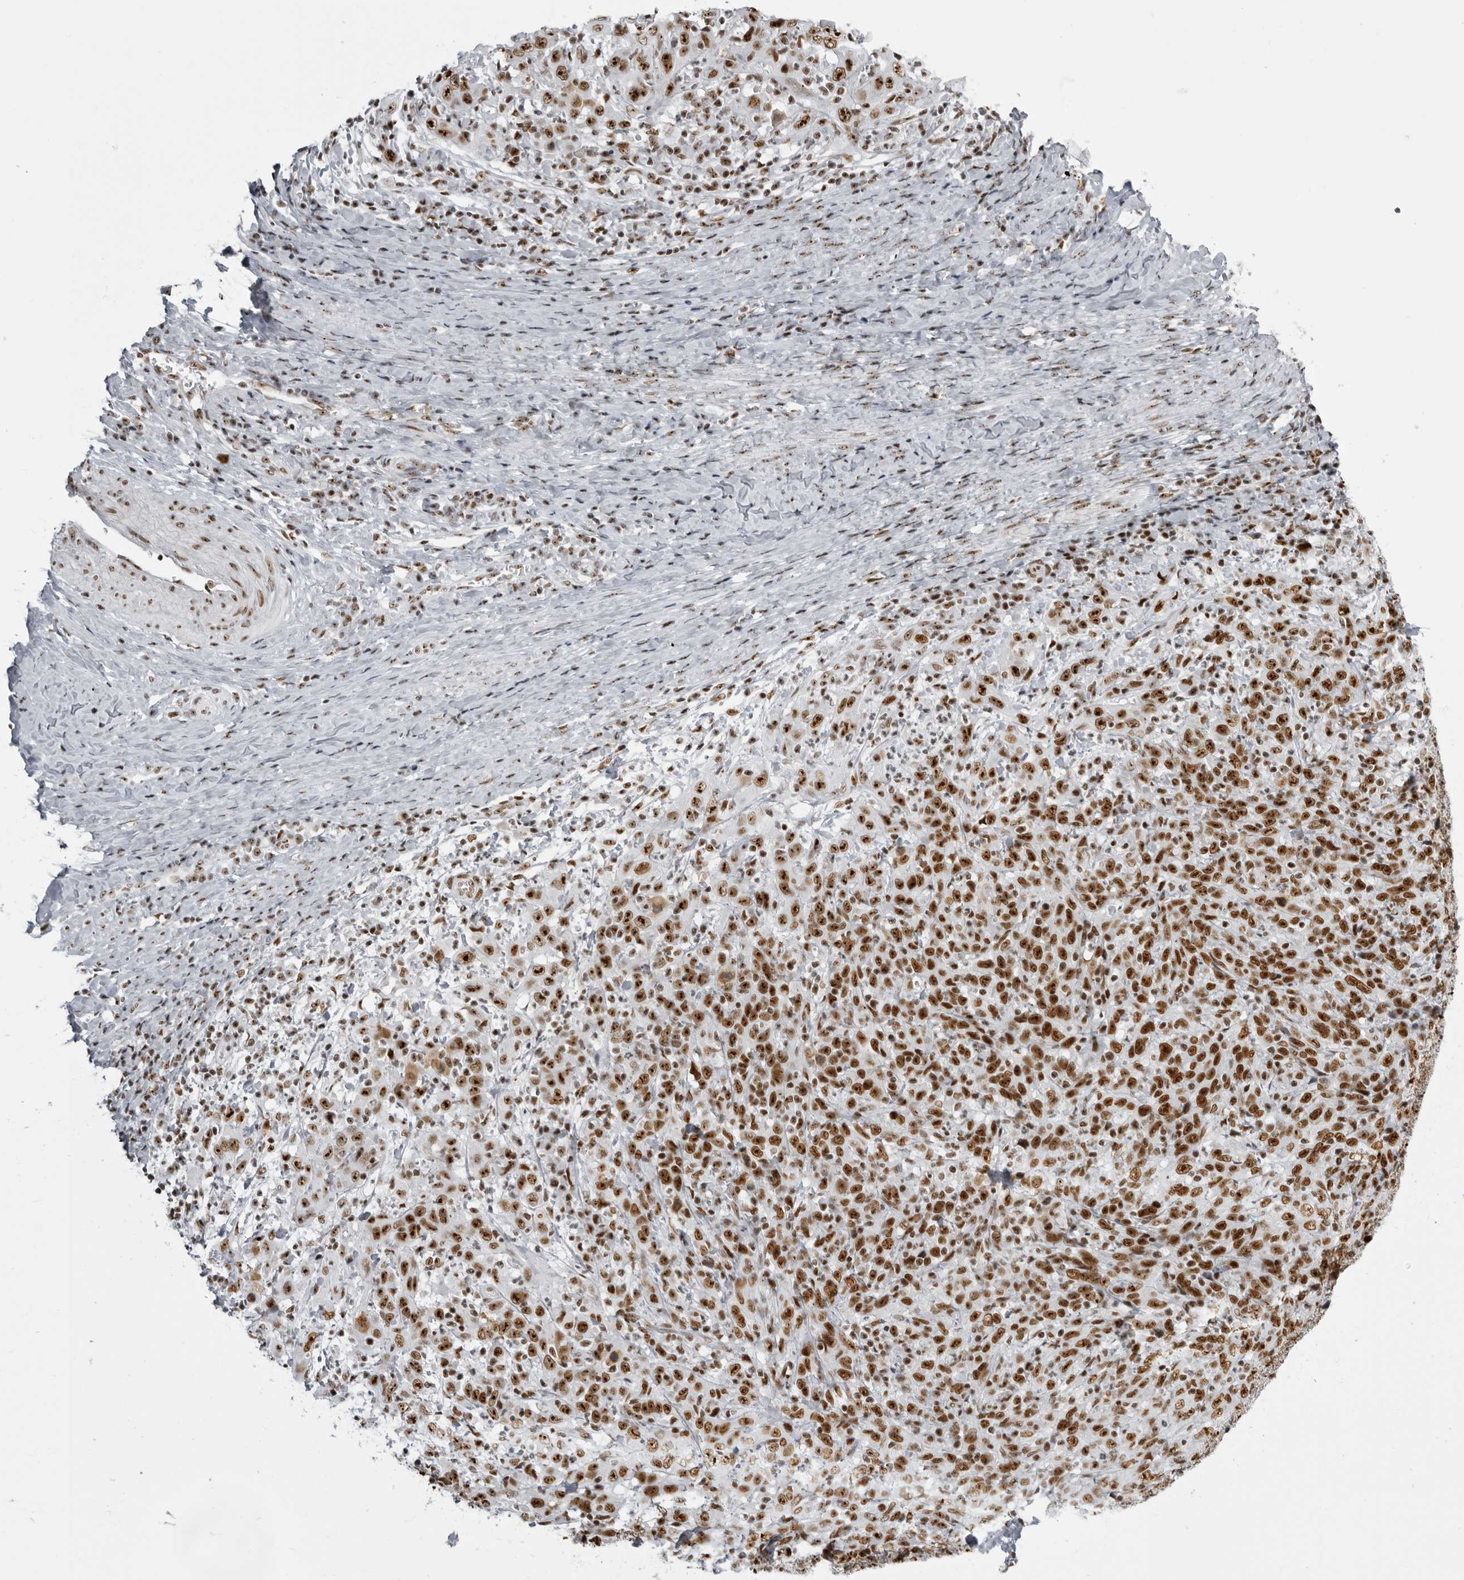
{"staining": {"intensity": "strong", "quantity": ">75%", "location": "nuclear"}, "tissue": "cervical cancer", "cell_type": "Tumor cells", "image_type": "cancer", "snomed": [{"axis": "morphology", "description": "Squamous cell carcinoma, NOS"}, {"axis": "topography", "description": "Cervix"}], "caption": "Brown immunohistochemical staining in human squamous cell carcinoma (cervical) exhibits strong nuclear expression in approximately >75% of tumor cells.", "gene": "DHX9", "patient": {"sex": "female", "age": 46}}